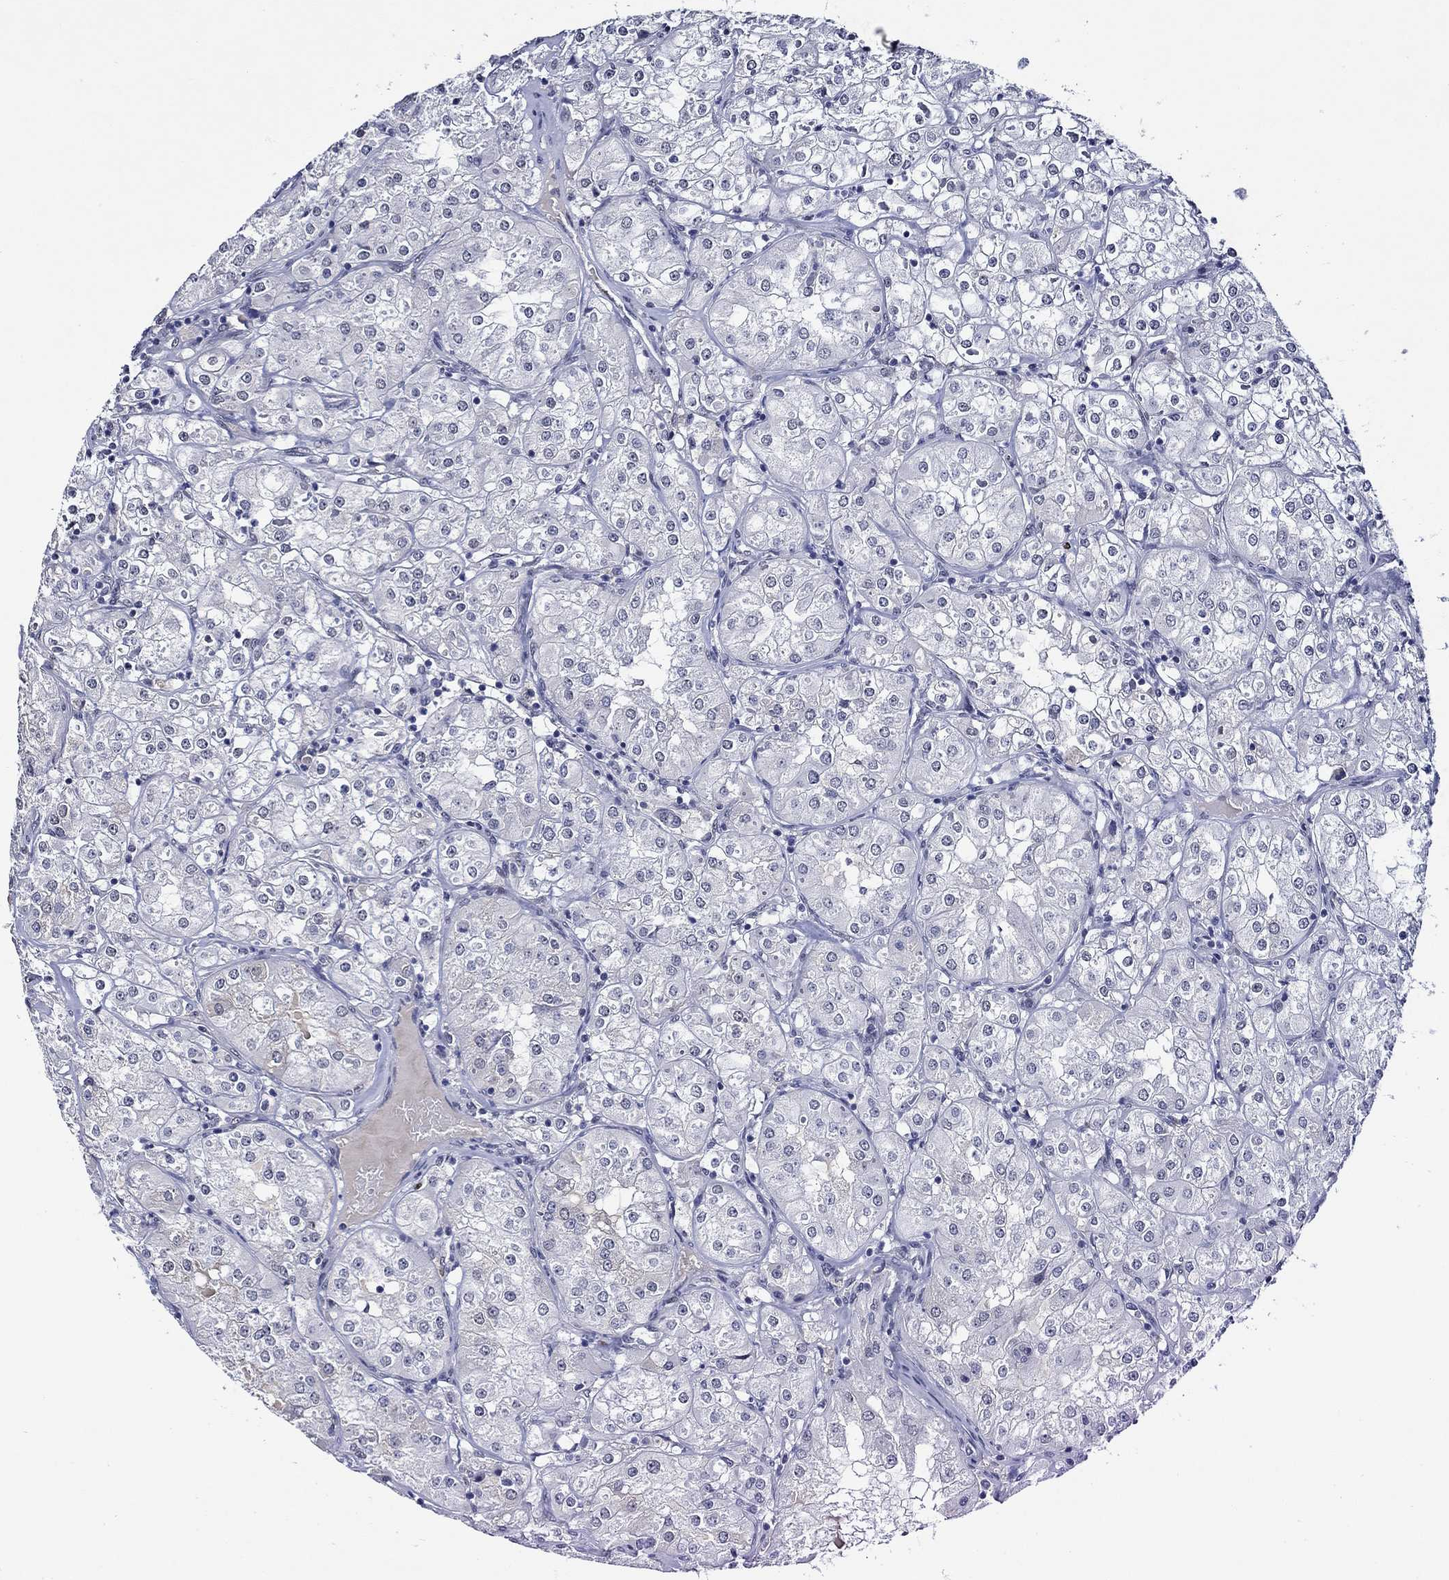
{"staining": {"intensity": "negative", "quantity": "none", "location": "none"}, "tissue": "renal cancer", "cell_type": "Tumor cells", "image_type": "cancer", "snomed": [{"axis": "morphology", "description": "Adenocarcinoma, NOS"}, {"axis": "topography", "description": "Kidney"}], "caption": "Immunohistochemical staining of adenocarcinoma (renal) shows no significant positivity in tumor cells.", "gene": "GATA2", "patient": {"sex": "male", "age": 77}}